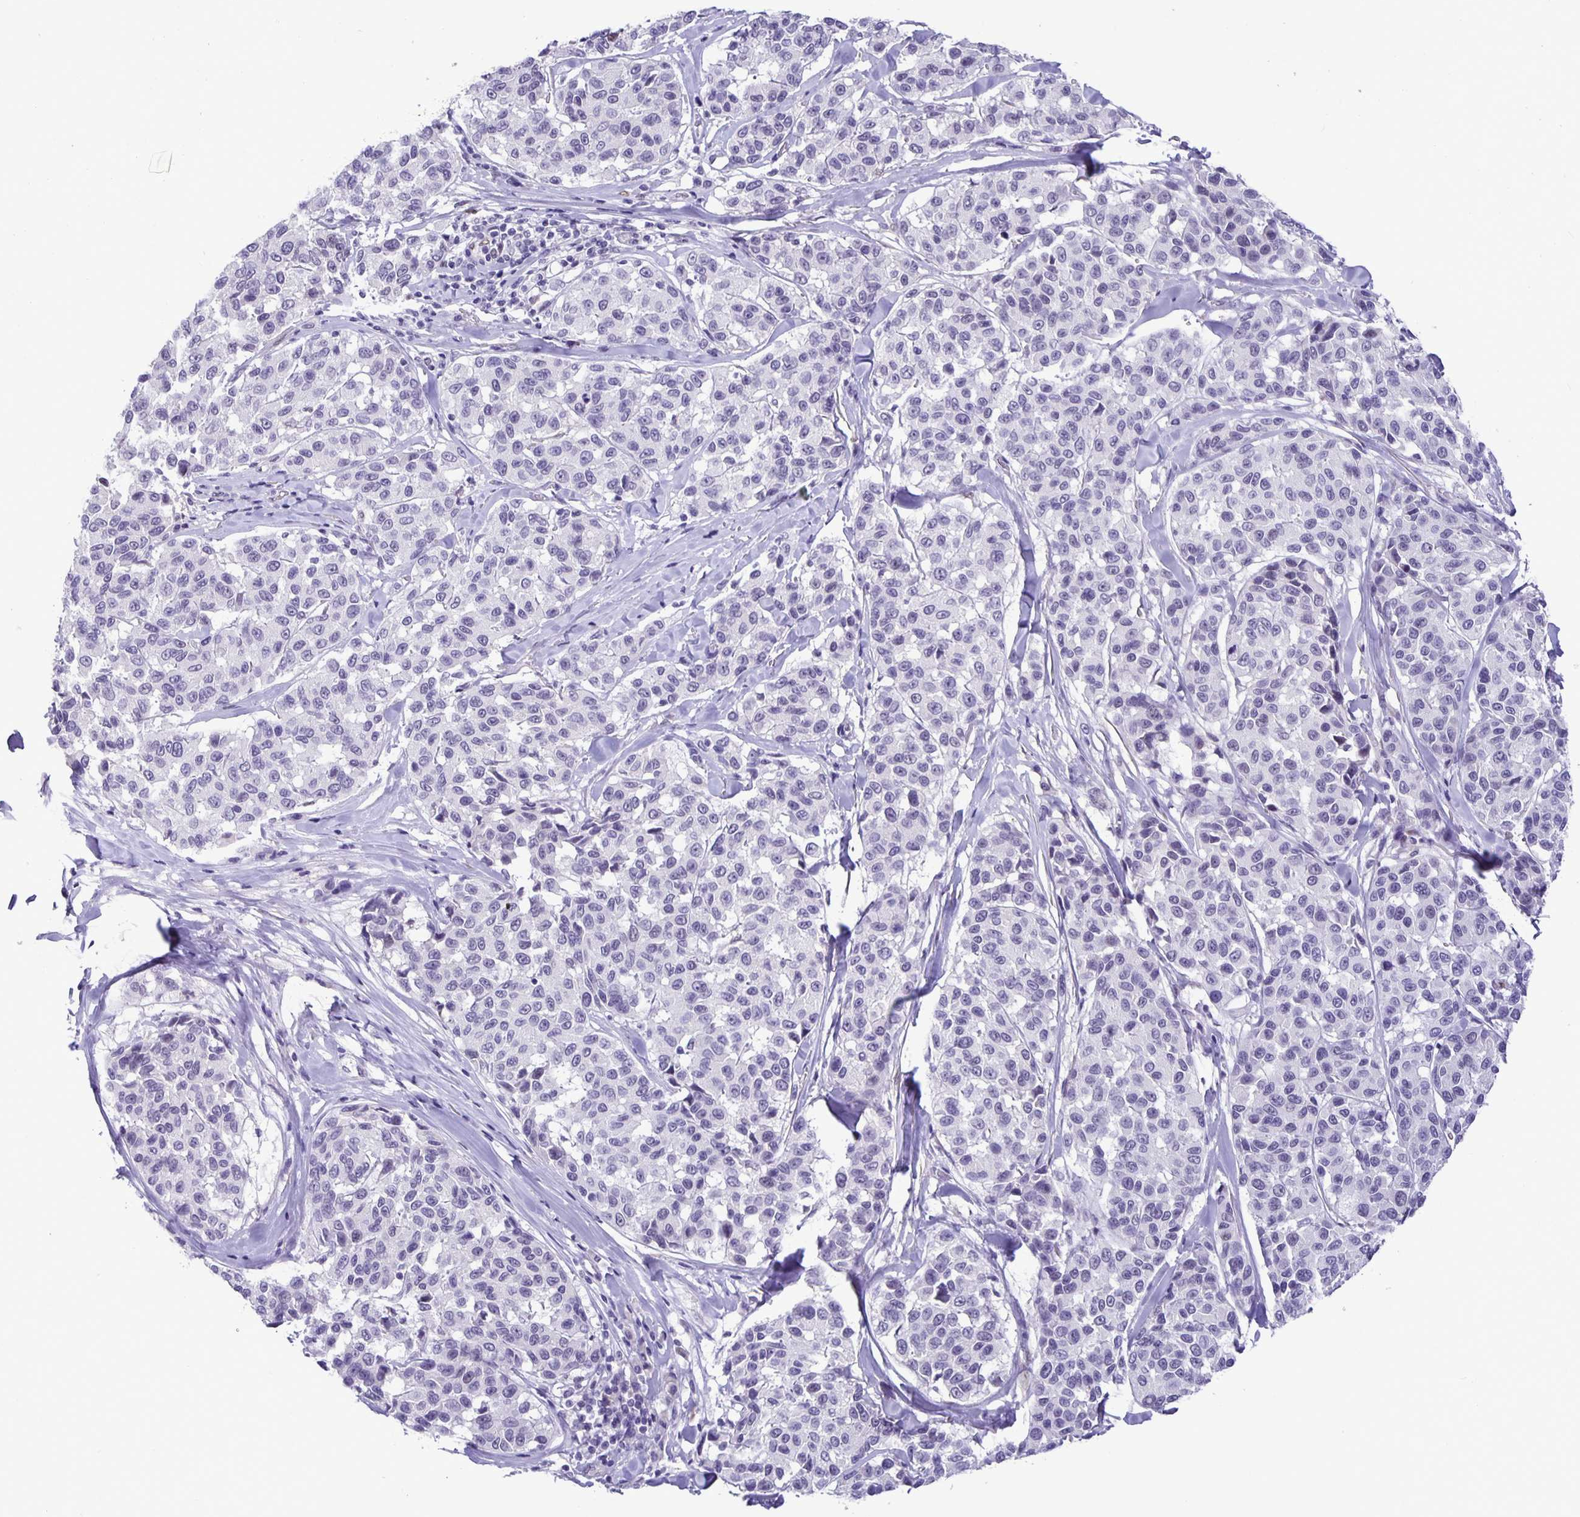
{"staining": {"intensity": "negative", "quantity": "none", "location": "none"}, "tissue": "melanoma", "cell_type": "Tumor cells", "image_type": "cancer", "snomed": [{"axis": "morphology", "description": "Malignant melanoma, NOS"}, {"axis": "topography", "description": "Skin"}], "caption": "A histopathology image of human melanoma is negative for staining in tumor cells. (DAB IHC with hematoxylin counter stain).", "gene": "FOSL2", "patient": {"sex": "female", "age": 66}}